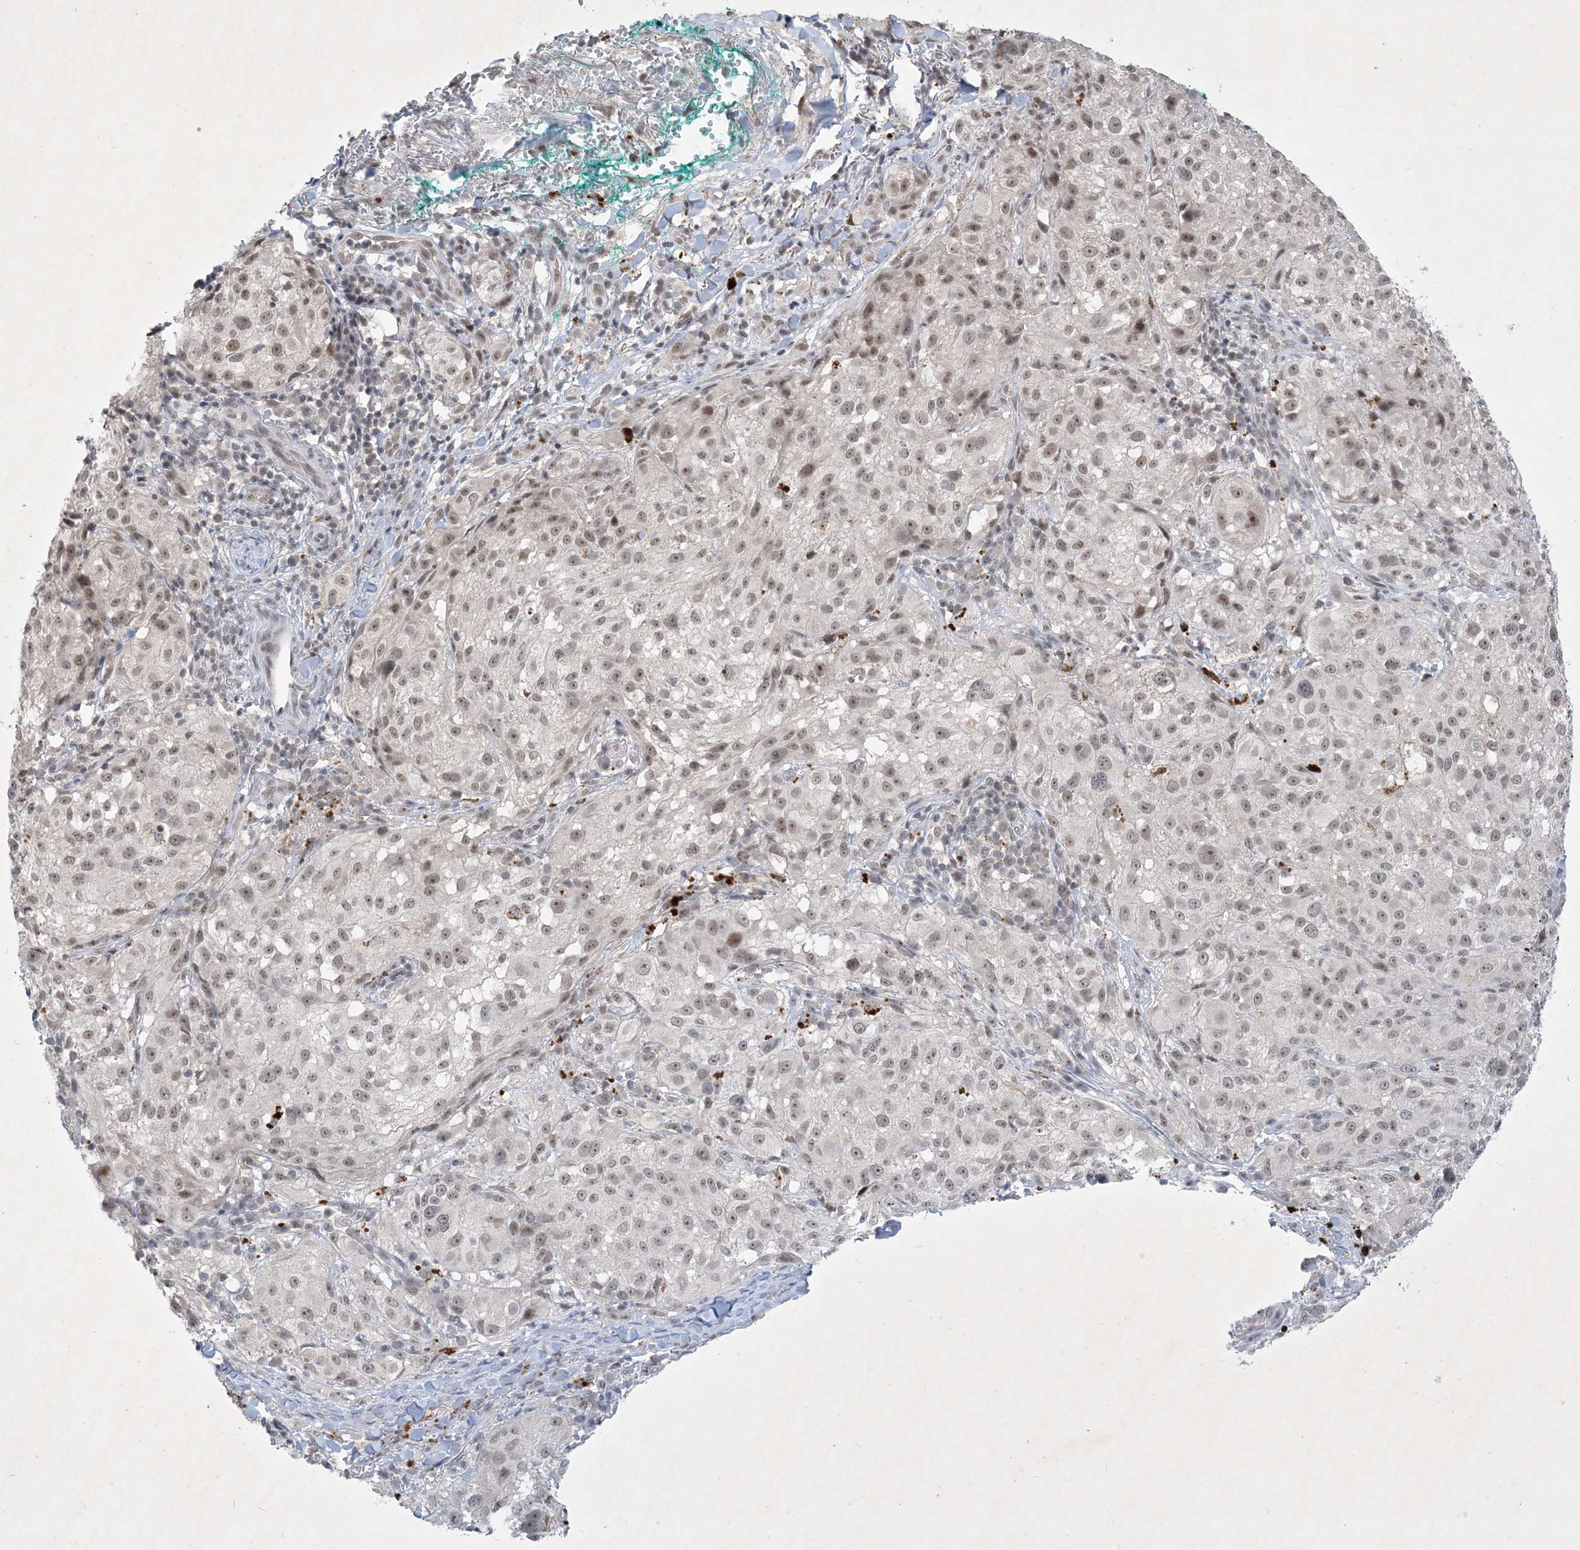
{"staining": {"intensity": "moderate", "quantity": ">75%", "location": "nuclear"}, "tissue": "melanoma", "cell_type": "Tumor cells", "image_type": "cancer", "snomed": [{"axis": "morphology", "description": "Necrosis, NOS"}, {"axis": "morphology", "description": "Malignant melanoma, NOS"}, {"axis": "topography", "description": "Skin"}], "caption": "IHC (DAB (3,3'-diaminobenzidine)) staining of malignant melanoma exhibits moderate nuclear protein staining in approximately >75% of tumor cells.", "gene": "ZNF674", "patient": {"sex": "female", "age": 87}}